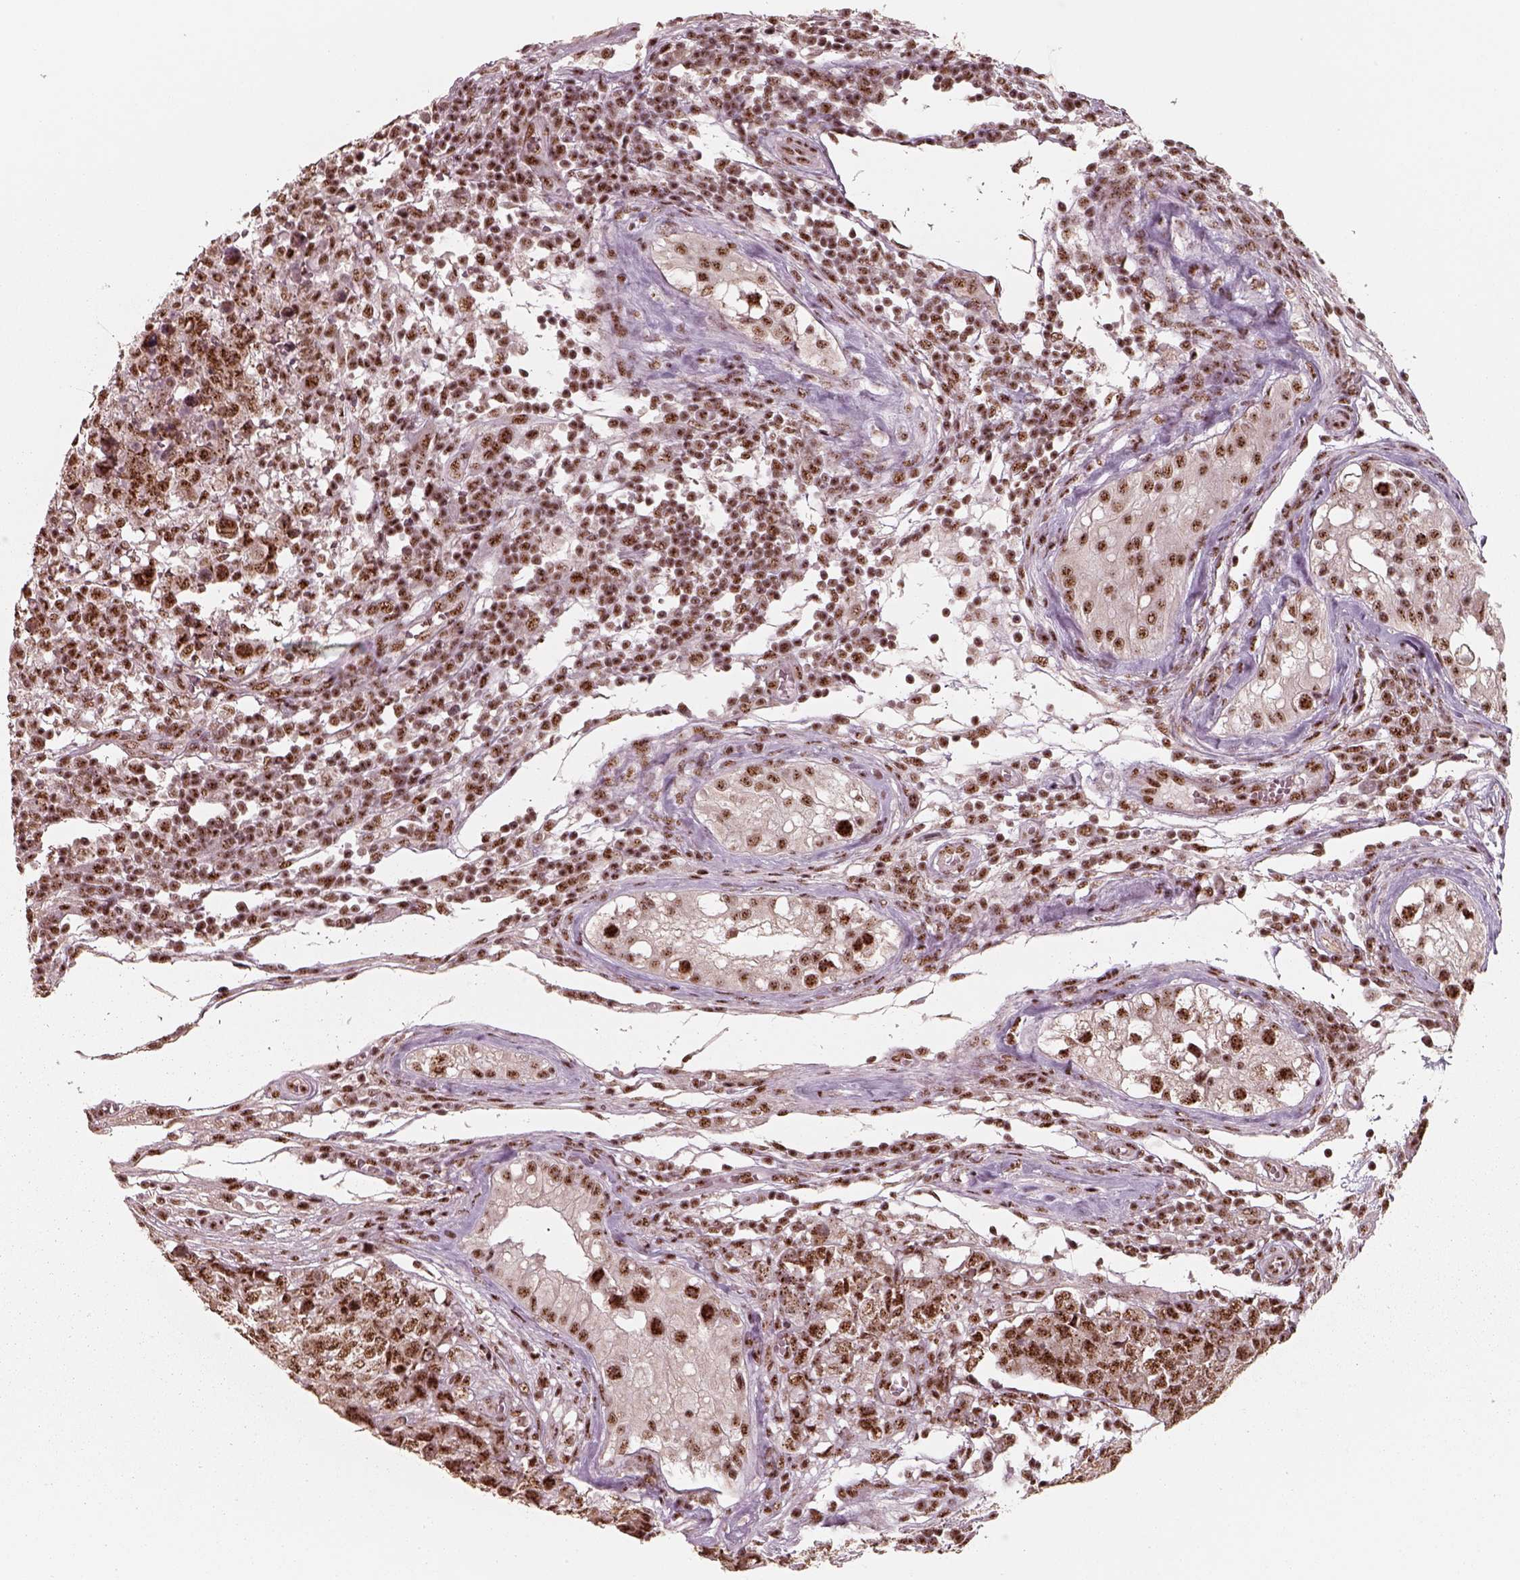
{"staining": {"intensity": "strong", "quantity": ">75%", "location": "nuclear"}, "tissue": "testis cancer", "cell_type": "Tumor cells", "image_type": "cancer", "snomed": [{"axis": "morphology", "description": "Carcinoma, Embryonal, NOS"}, {"axis": "topography", "description": "Testis"}], "caption": "There is high levels of strong nuclear positivity in tumor cells of embryonal carcinoma (testis), as demonstrated by immunohistochemical staining (brown color).", "gene": "ATXN7L3", "patient": {"sex": "male", "age": 23}}